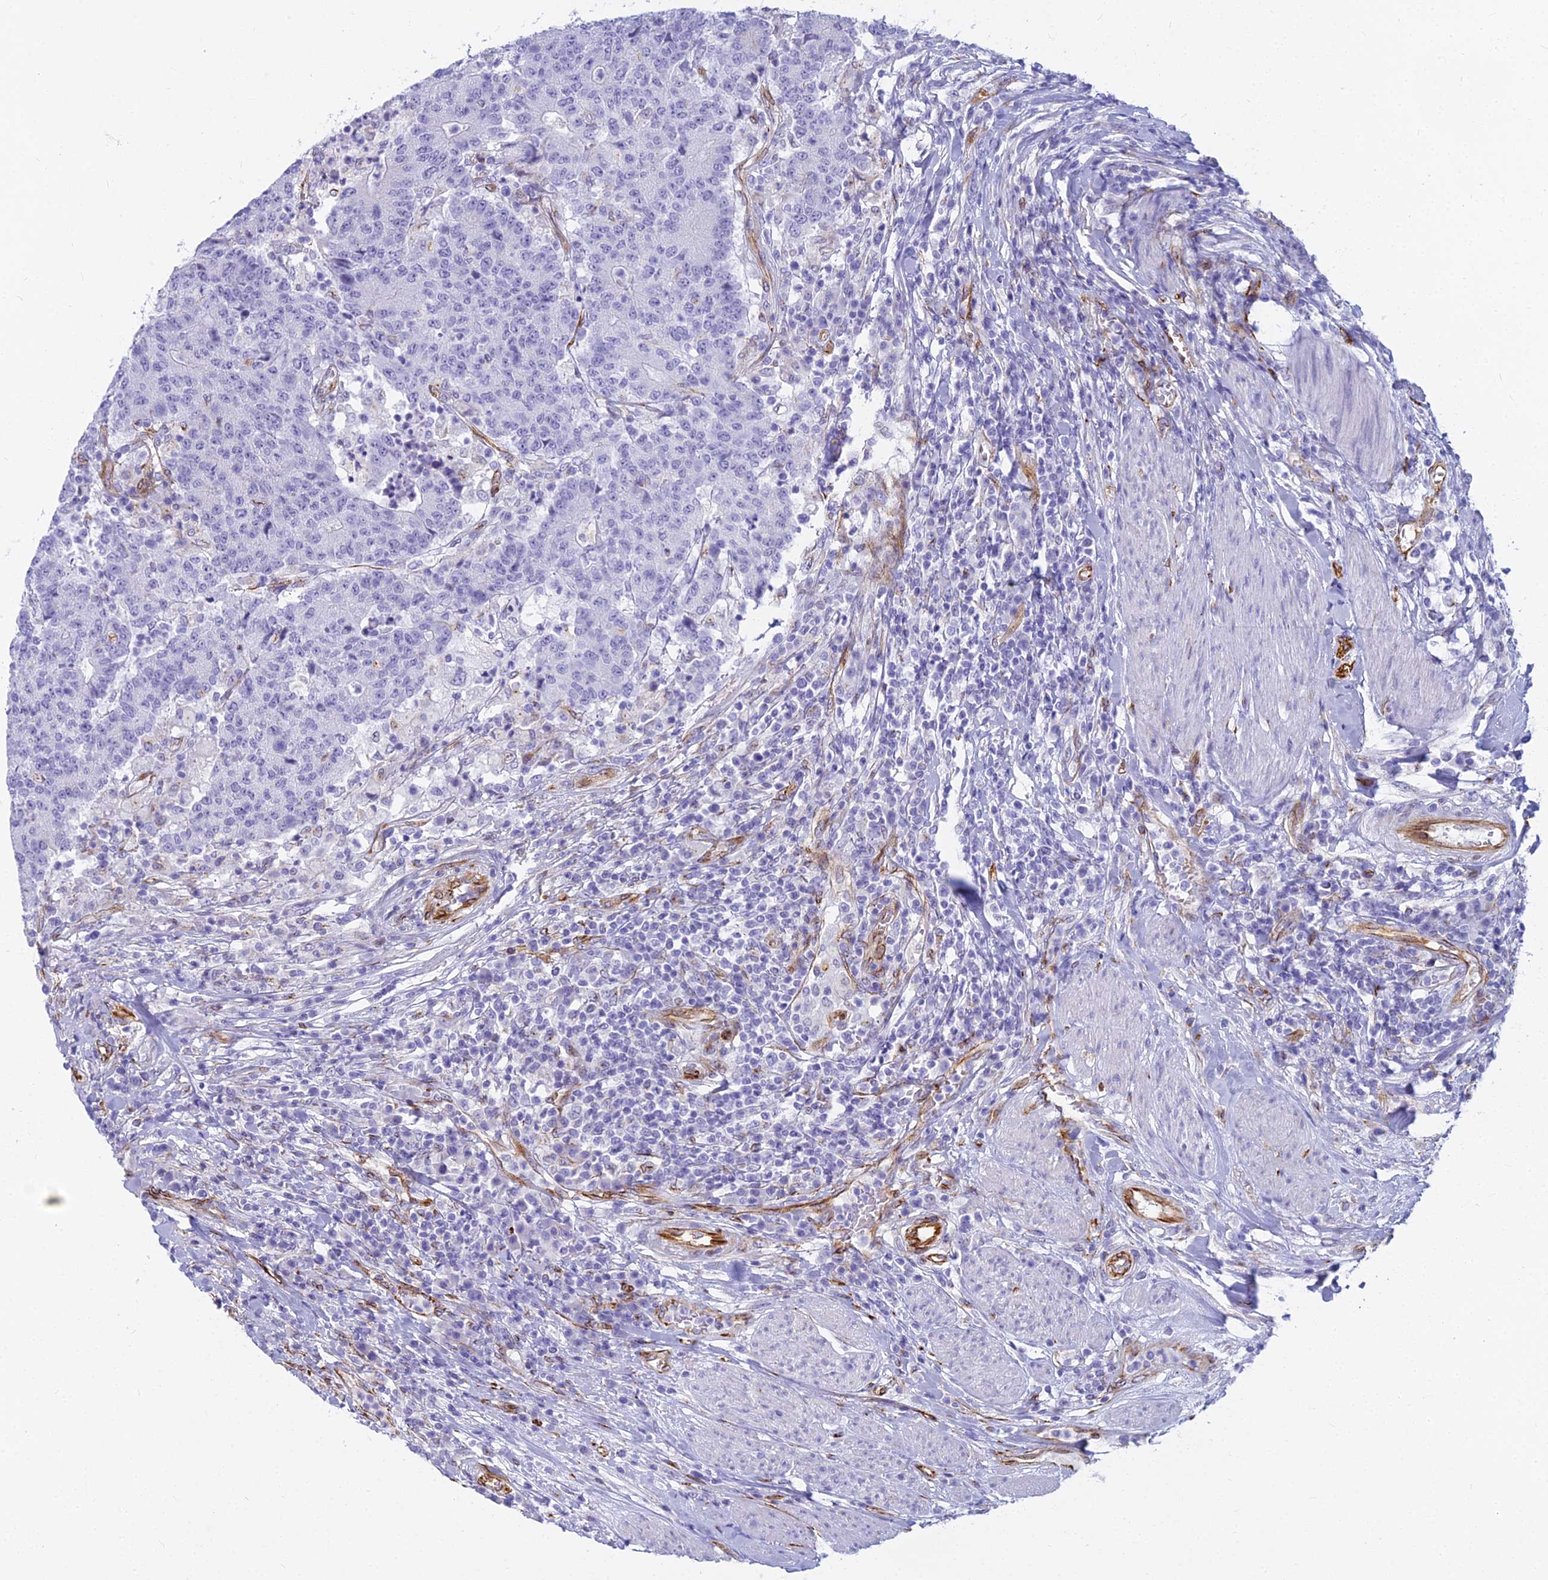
{"staining": {"intensity": "negative", "quantity": "none", "location": "none"}, "tissue": "colorectal cancer", "cell_type": "Tumor cells", "image_type": "cancer", "snomed": [{"axis": "morphology", "description": "Adenocarcinoma, NOS"}, {"axis": "topography", "description": "Colon"}], "caption": "A high-resolution image shows IHC staining of adenocarcinoma (colorectal), which shows no significant positivity in tumor cells.", "gene": "EVI2A", "patient": {"sex": "female", "age": 75}}